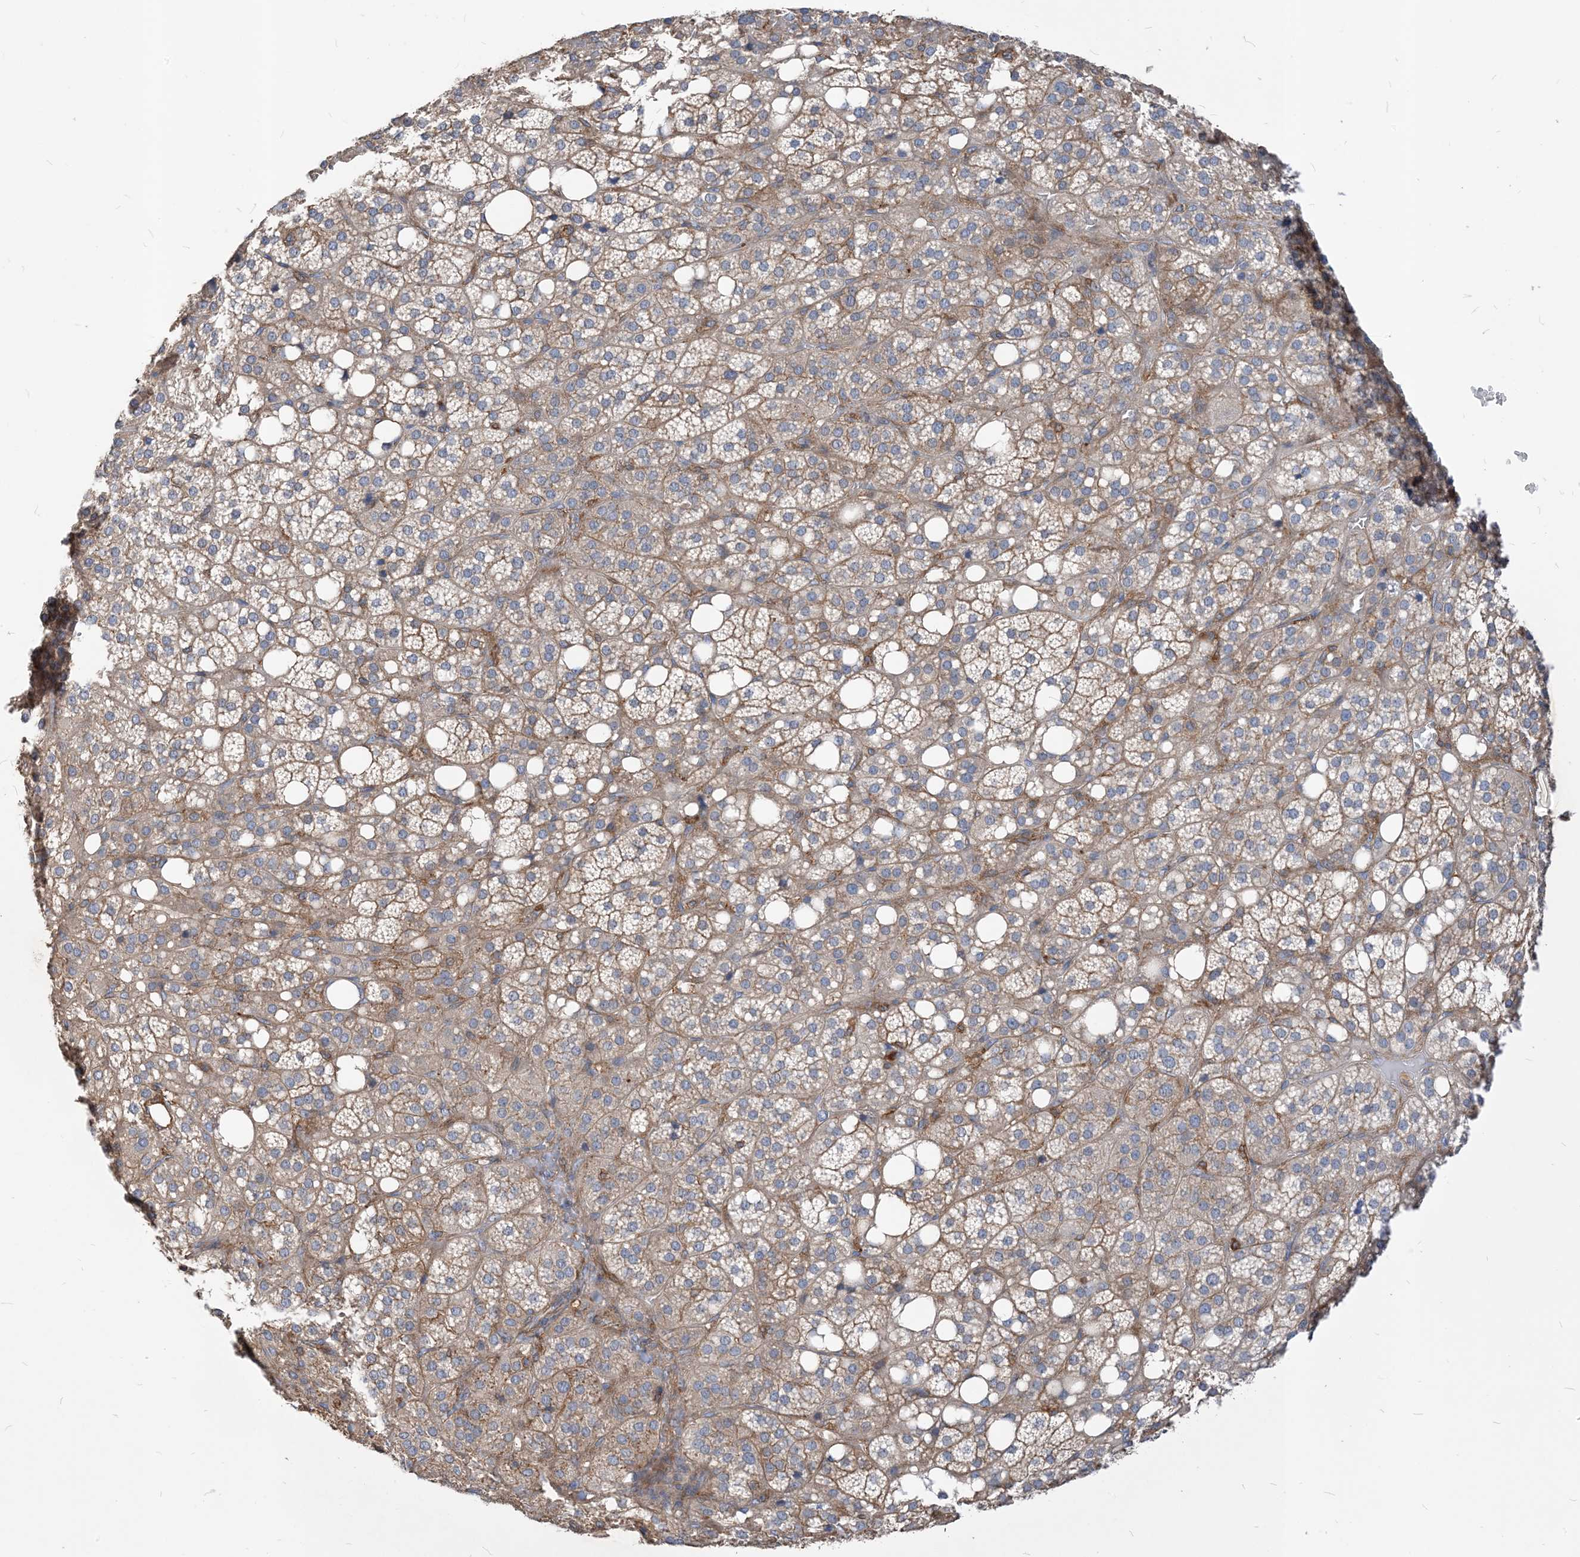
{"staining": {"intensity": "moderate", "quantity": "25%-75%", "location": "cytoplasmic/membranous"}, "tissue": "adrenal gland", "cell_type": "Glandular cells", "image_type": "normal", "snomed": [{"axis": "morphology", "description": "Normal tissue, NOS"}, {"axis": "topography", "description": "Adrenal gland"}], "caption": "Immunohistochemical staining of benign human adrenal gland demonstrates 25%-75% levels of moderate cytoplasmic/membranous protein staining in approximately 25%-75% of glandular cells.", "gene": "PARVG", "patient": {"sex": "female", "age": 59}}